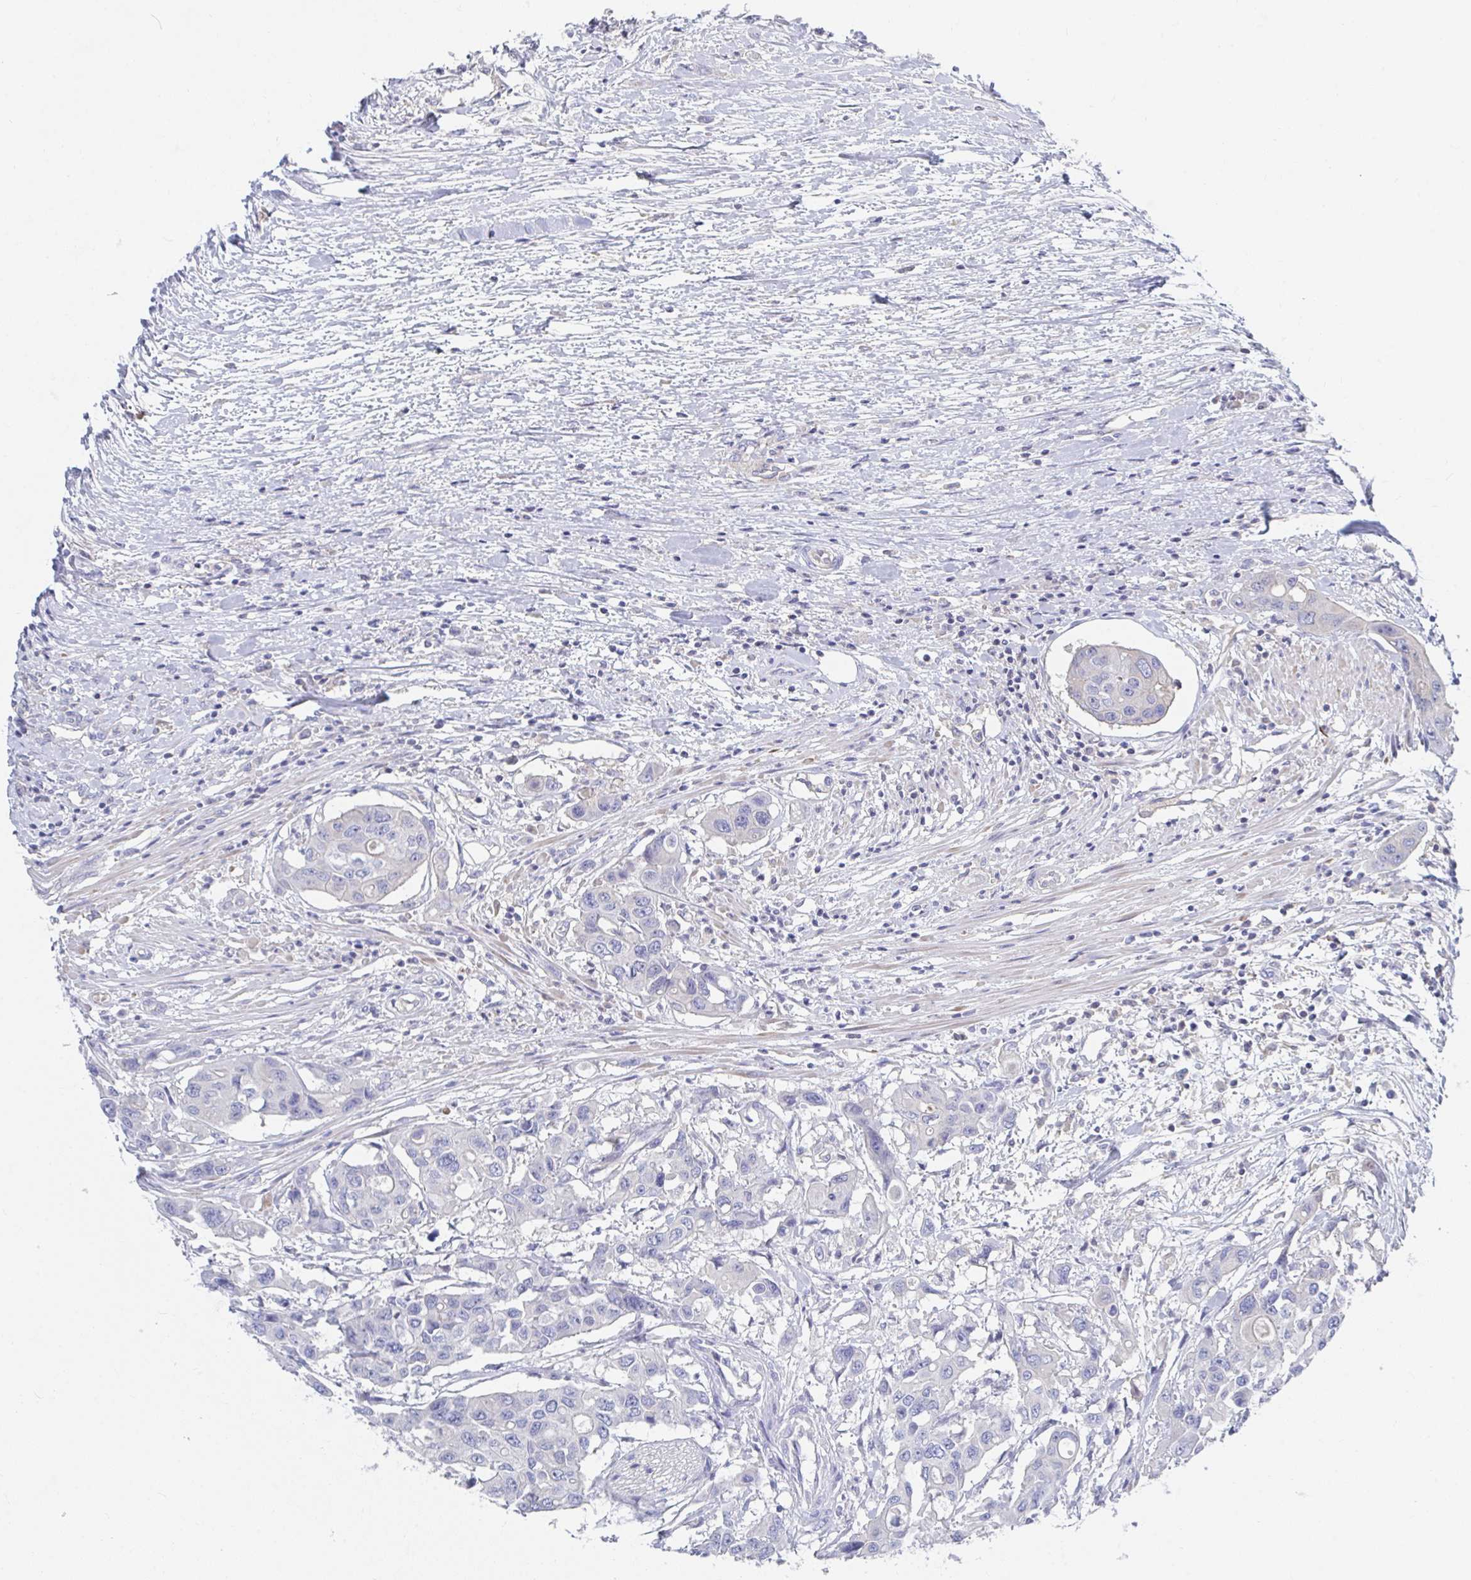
{"staining": {"intensity": "negative", "quantity": "none", "location": "none"}, "tissue": "colorectal cancer", "cell_type": "Tumor cells", "image_type": "cancer", "snomed": [{"axis": "morphology", "description": "Adenocarcinoma, NOS"}, {"axis": "topography", "description": "Colon"}], "caption": "Immunohistochemical staining of colorectal cancer exhibits no significant positivity in tumor cells.", "gene": "TNFAIP6", "patient": {"sex": "male", "age": 77}}